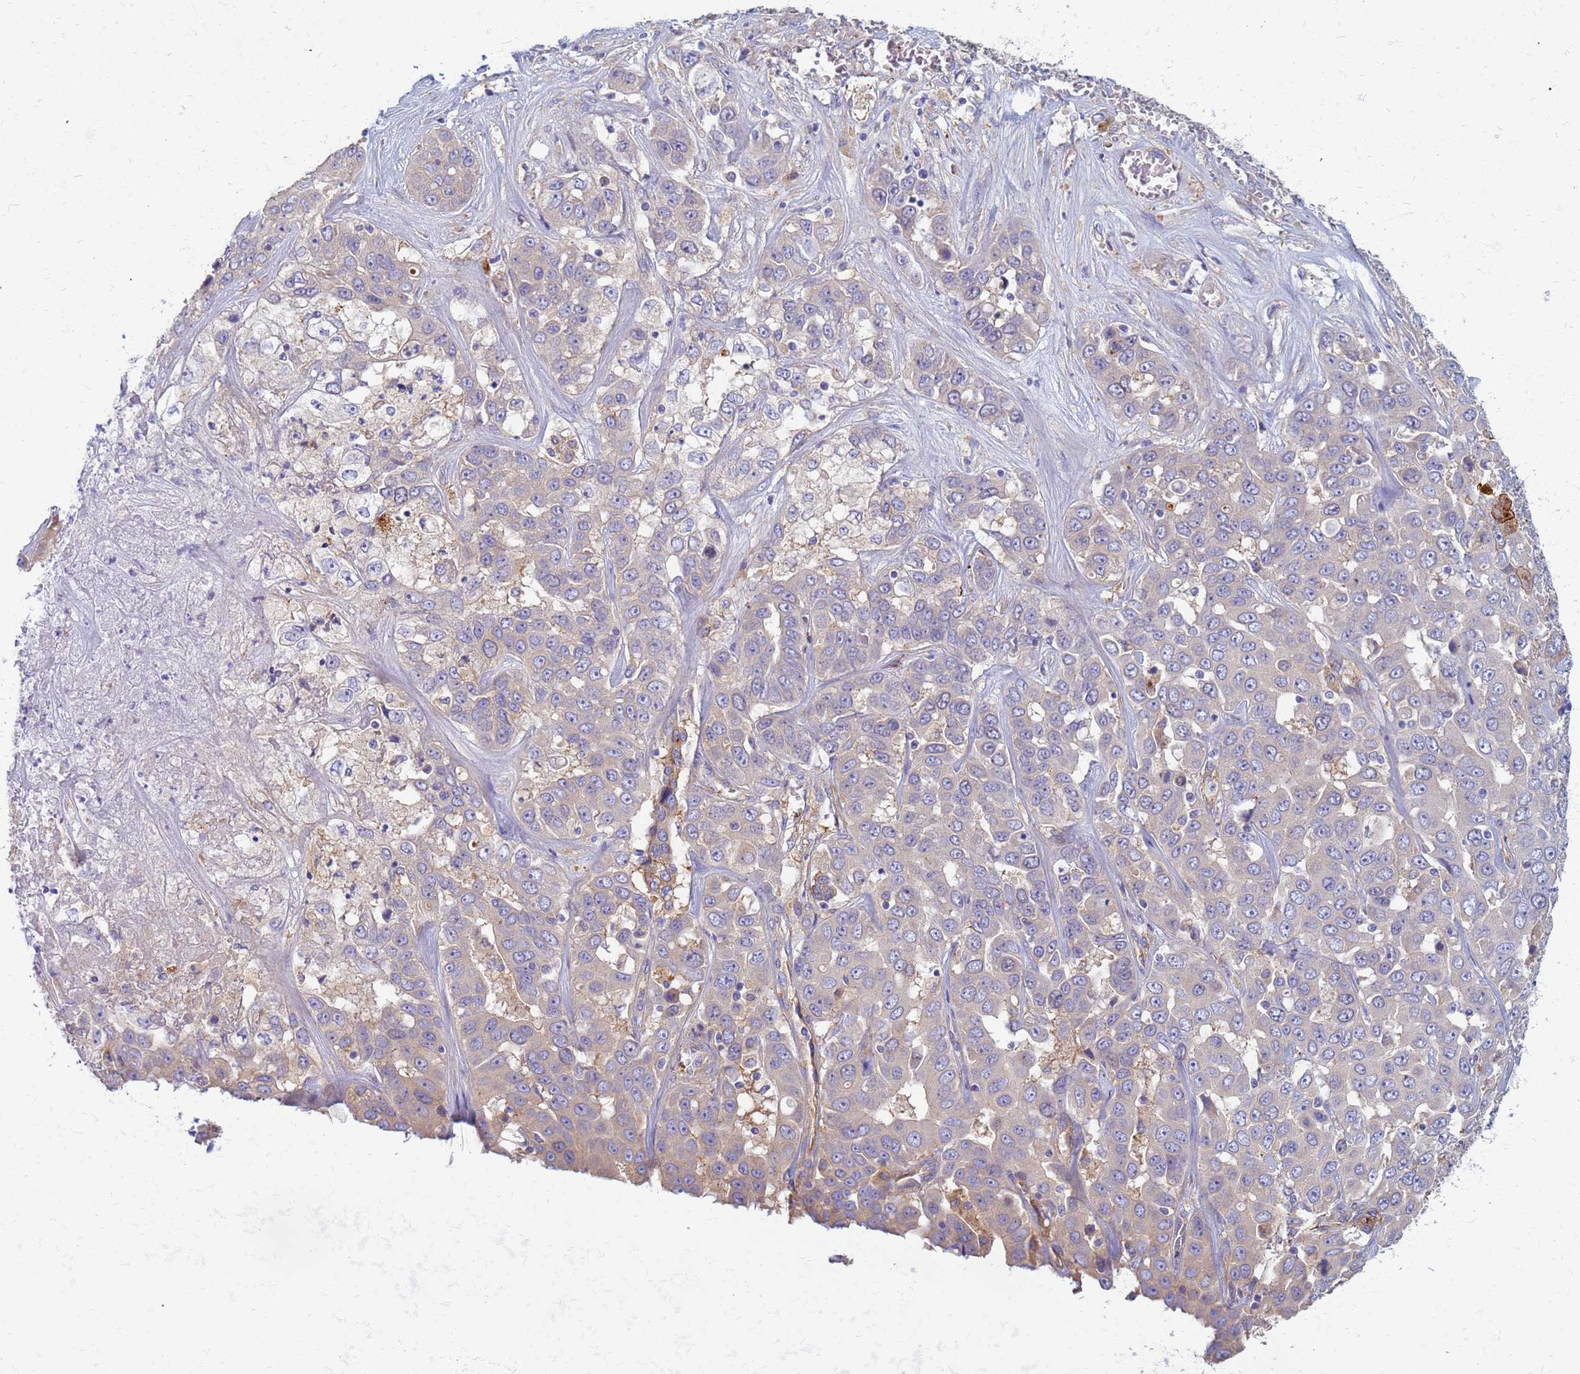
{"staining": {"intensity": "weak", "quantity": "<25%", "location": "cytoplasmic/membranous"}, "tissue": "liver cancer", "cell_type": "Tumor cells", "image_type": "cancer", "snomed": [{"axis": "morphology", "description": "Cholangiocarcinoma"}, {"axis": "topography", "description": "Liver"}], "caption": "A high-resolution histopathology image shows IHC staining of liver cancer (cholangiocarcinoma), which exhibits no significant positivity in tumor cells.", "gene": "EEA1", "patient": {"sex": "female", "age": 52}}